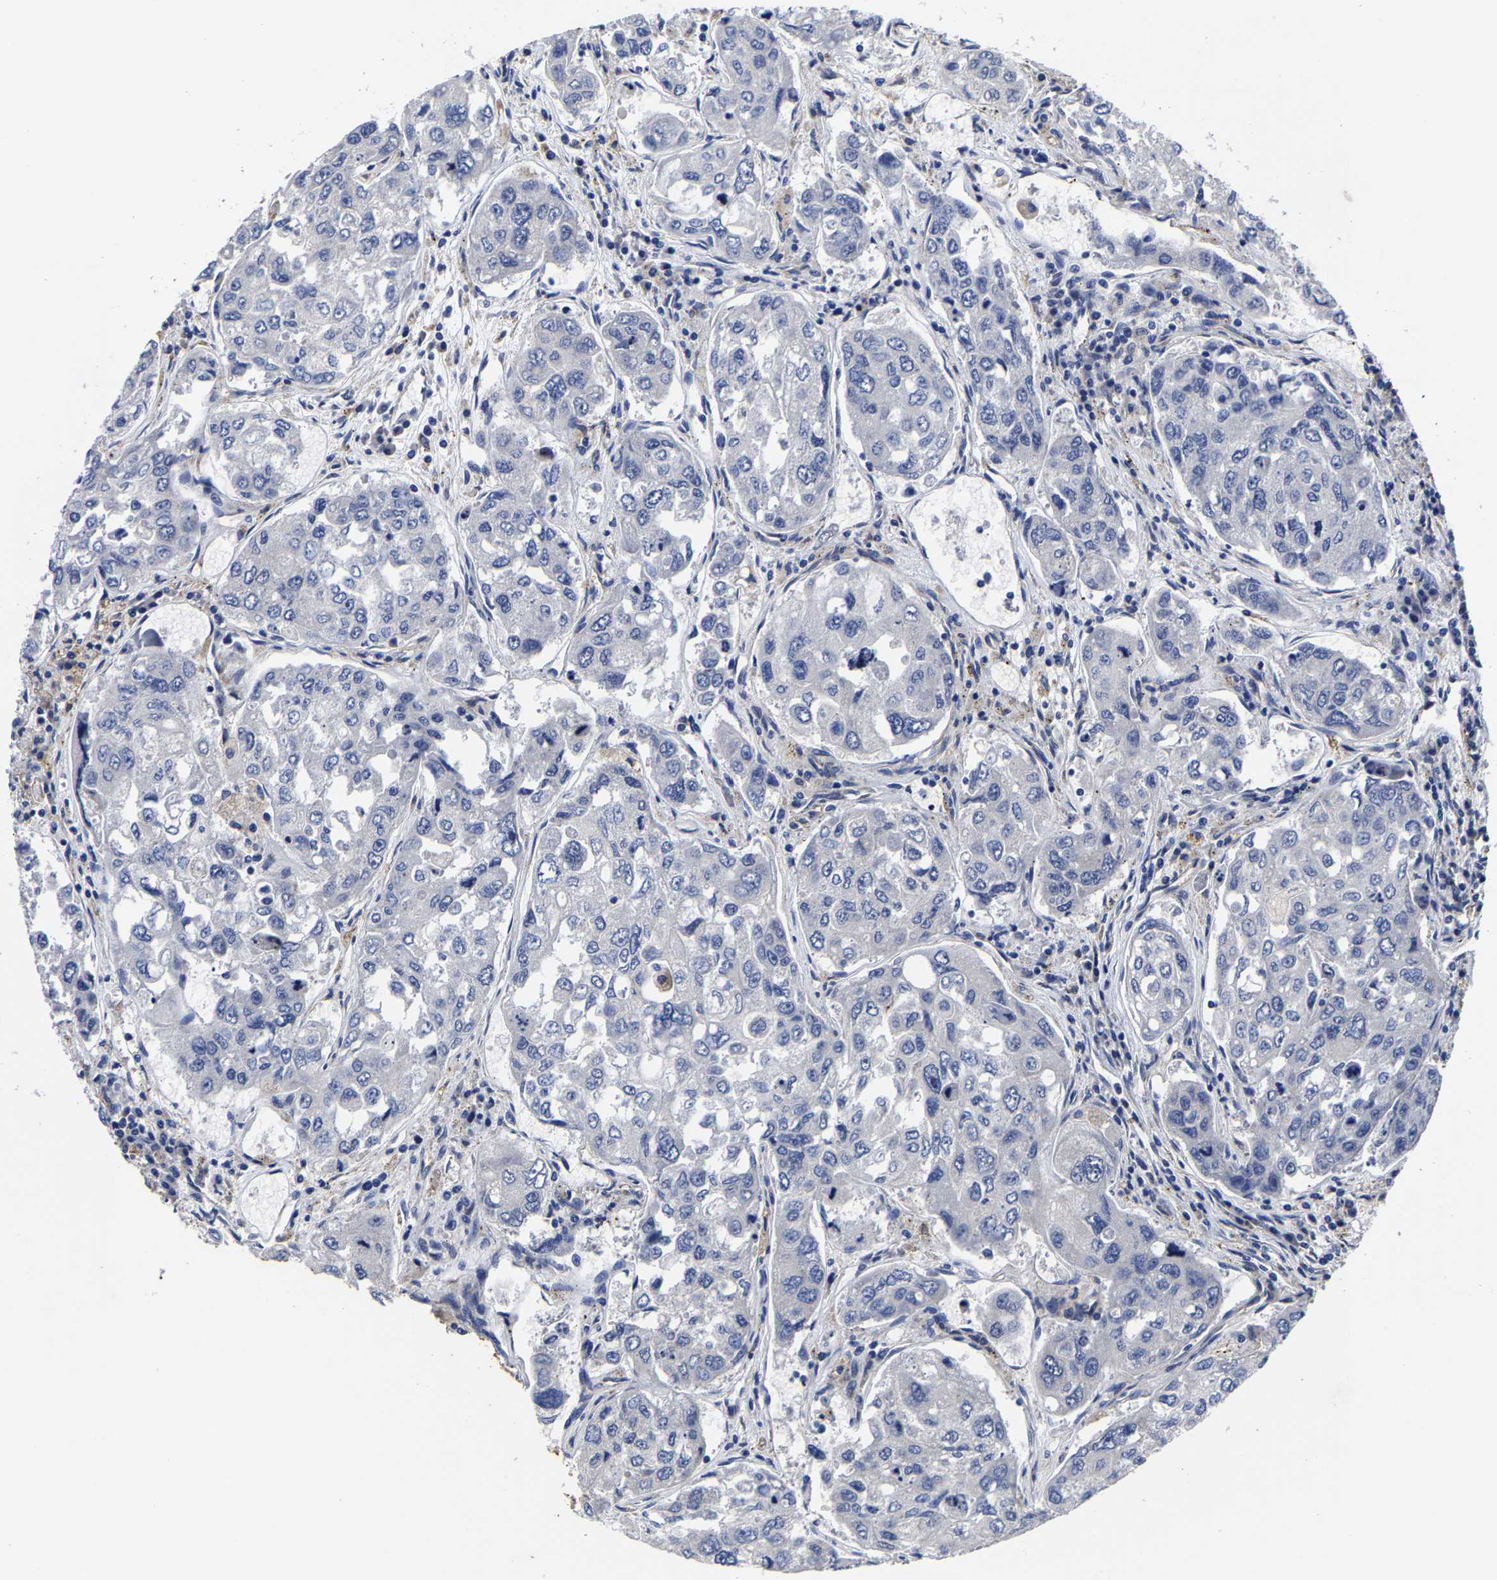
{"staining": {"intensity": "negative", "quantity": "none", "location": "none"}, "tissue": "urothelial cancer", "cell_type": "Tumor cells", "image_type": "cancer", "snomed": [{"axis": "morphology", "description": "Urothelial carcinoma, High grade"}, {"axis": "topography", "description": "Lymph node"}, {"axis": "topography", "description": "Urinary bladder"}], "caption": "DAB immunohistochemical staining of human urothelial cancer shows no significant staining in tumor cells. (Immunohistochemistry, brightfield microscopy, high magnification).", "gene": "AASS", "patient": {"sex": "male", "age": 51}}